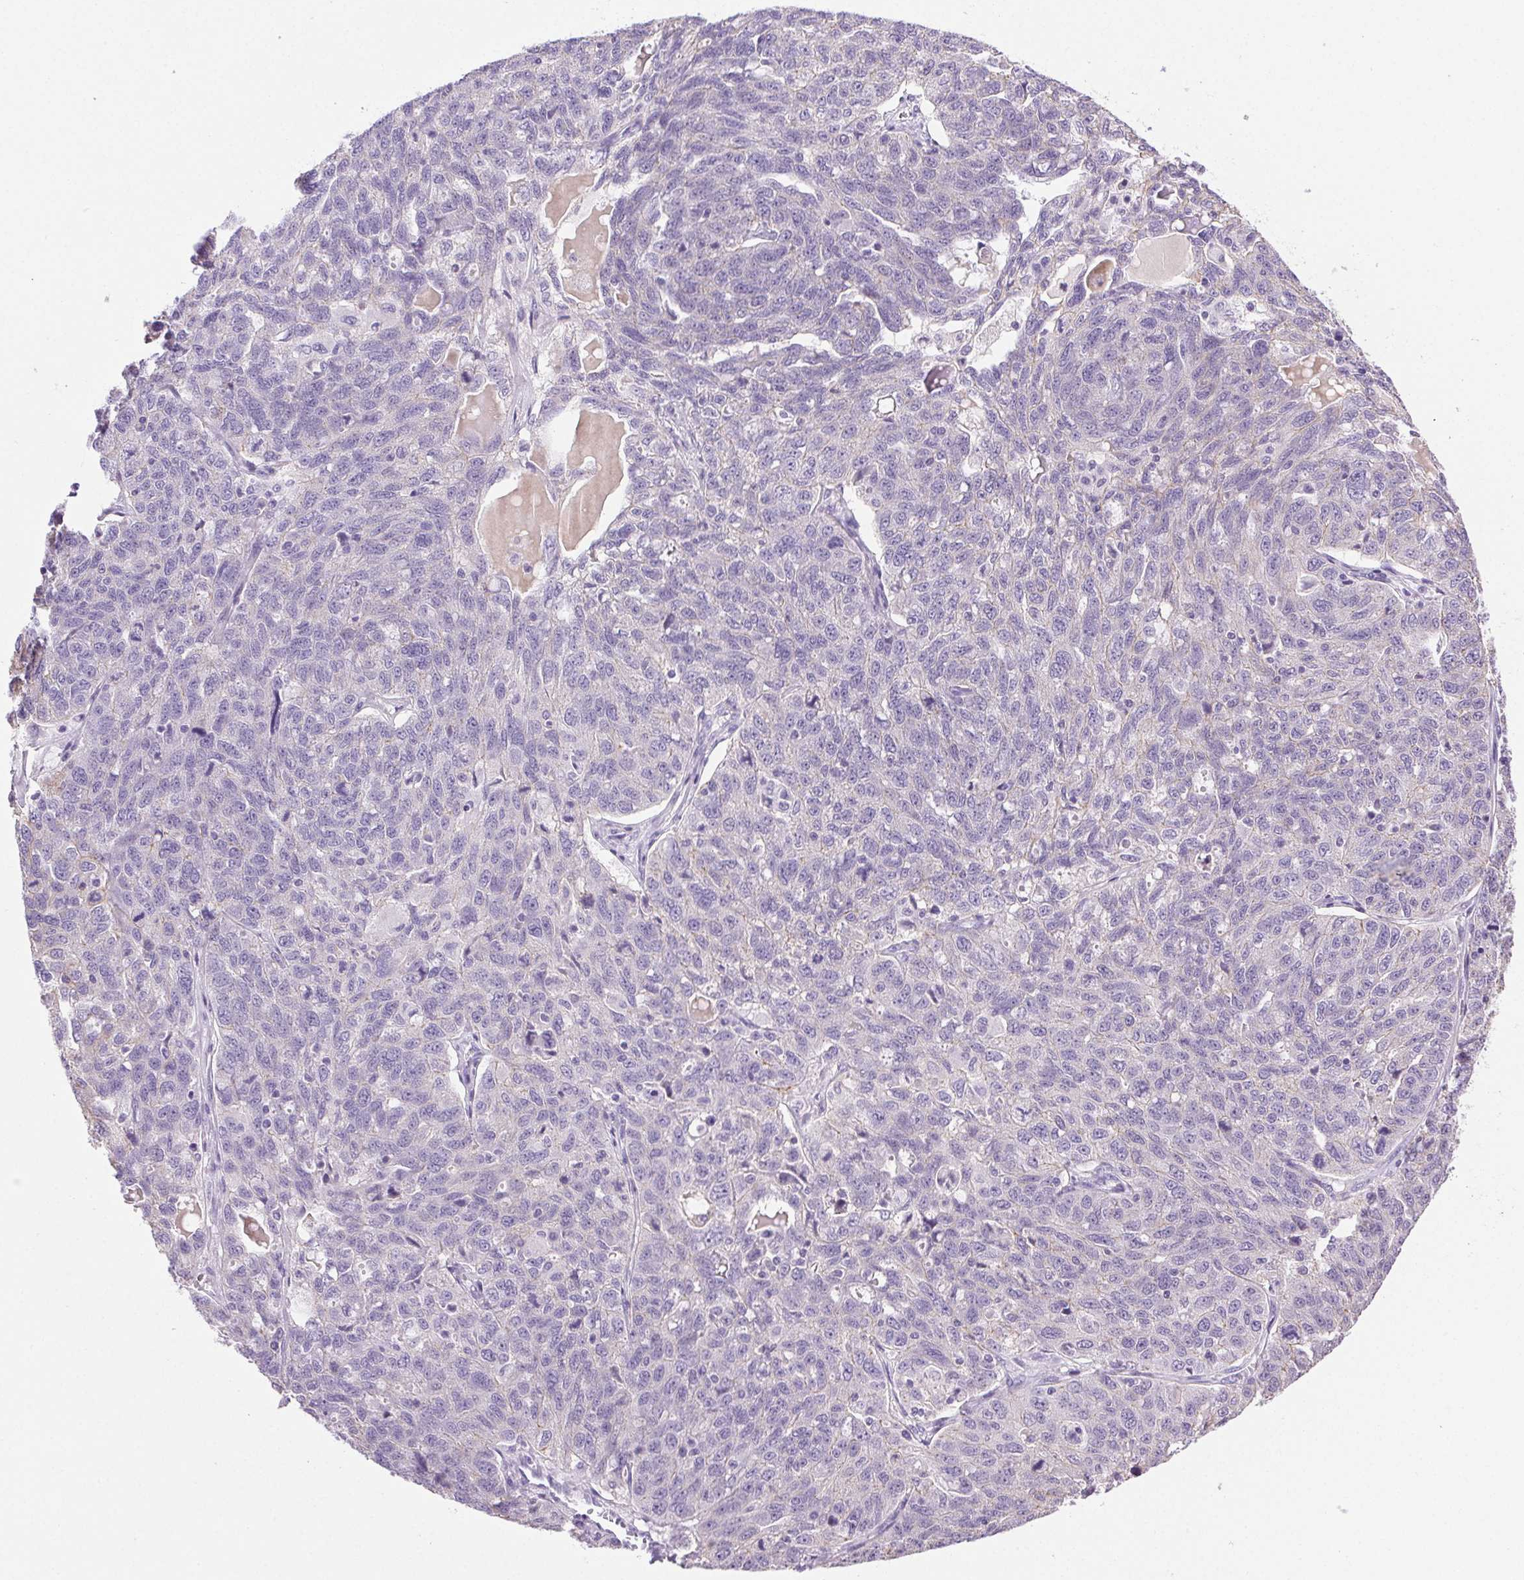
{"staining": {"intensity": "negative", "quantity": "none", "location": "none"}, "tissue": "ovarian cancer", "cell_type": "Tumor cells", "image_type": "cancer", "snomed": [{"axis": "morphology", "description": "Cystadenocarcinoma, serous, NOS"}, {"axis": "topography", "description": "Ovary"}], "caption": "Immunohistochemical staining of ovarian cancer displays no significant positivity in tumor cells.", "gene": "CLDN10", "patient": {"sex": "female", "age": 71}}